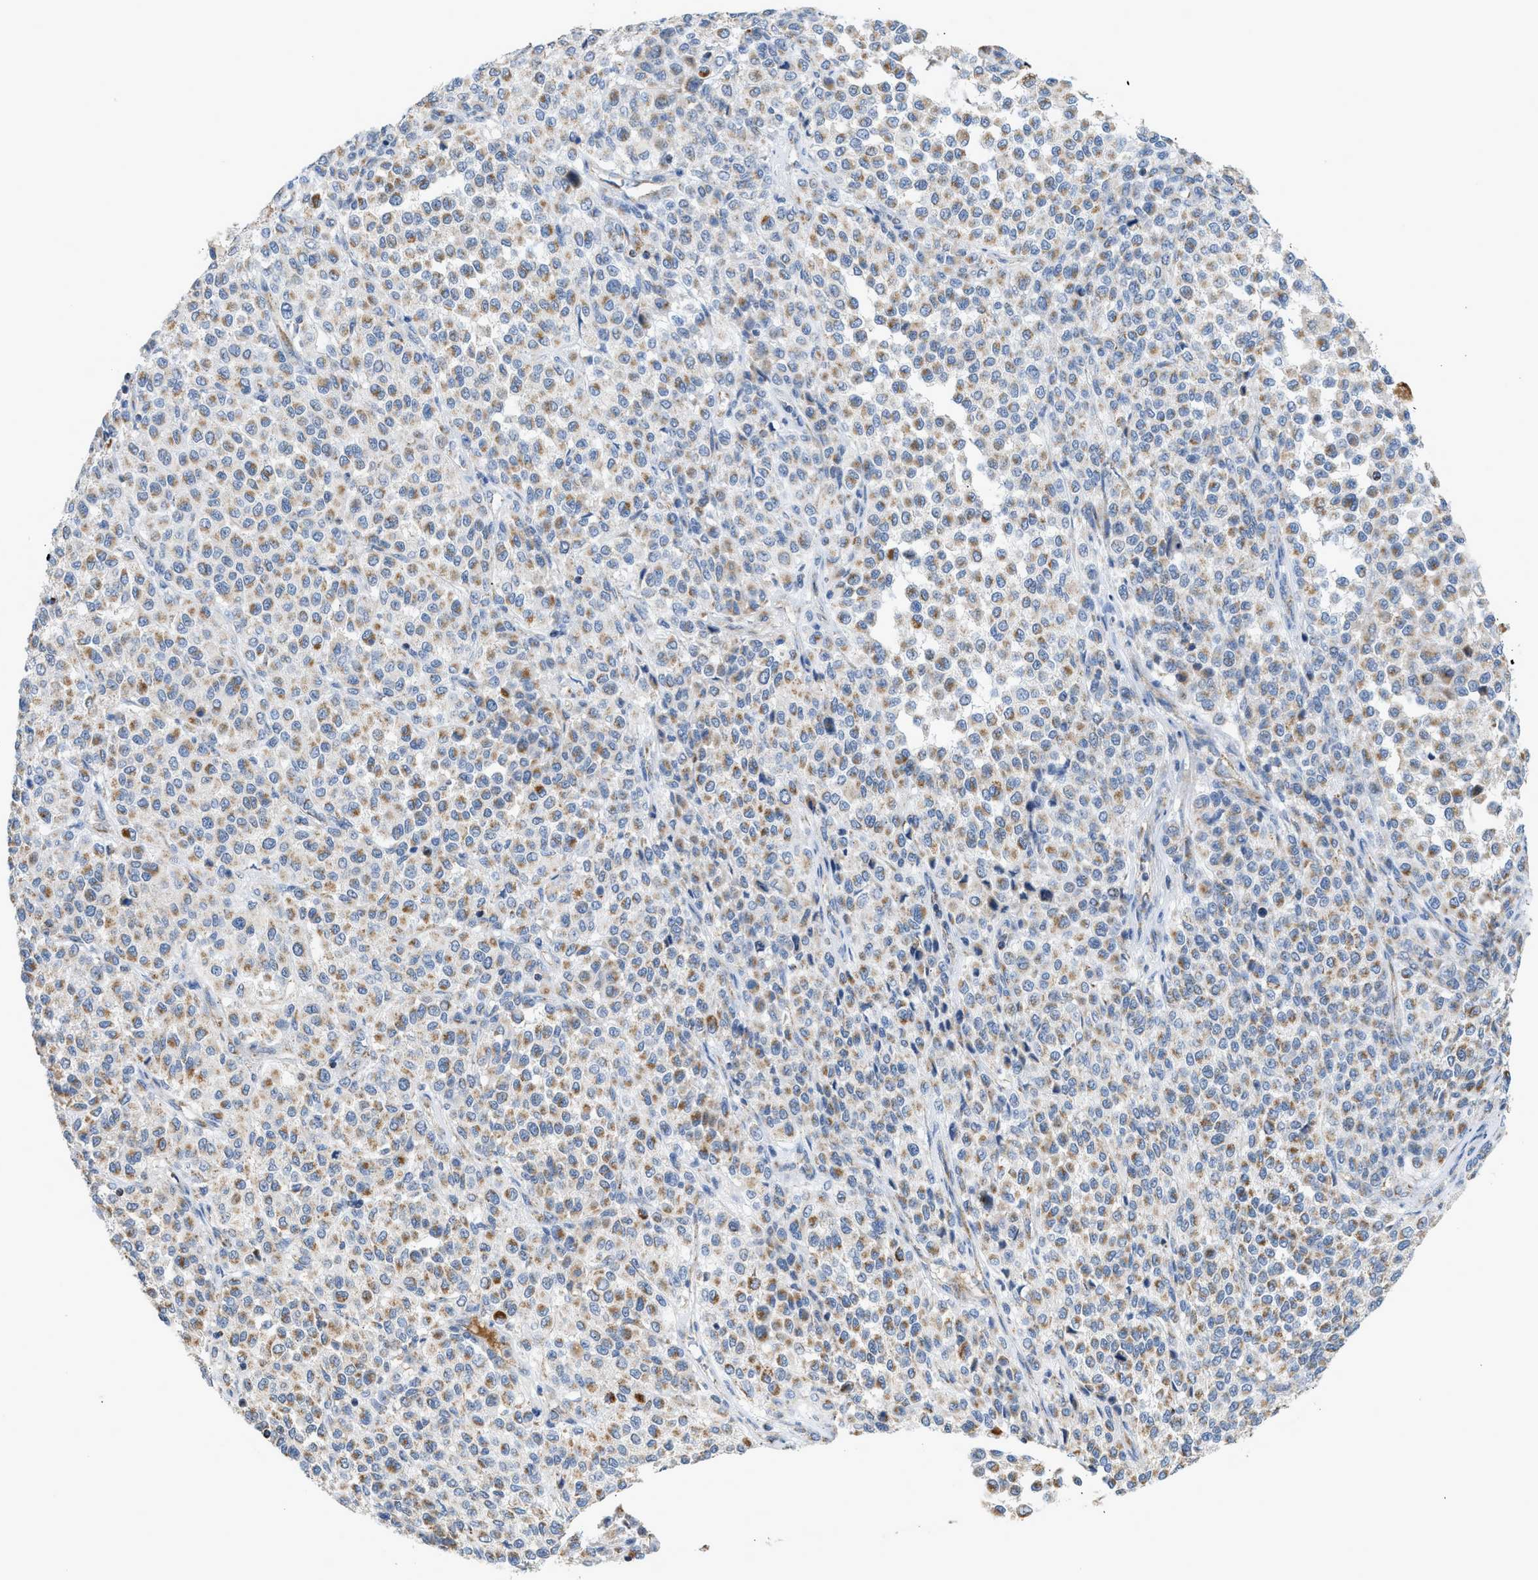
{"staining": {"intensity": "weak", "quantity": ">75%", "location": "cytoplasmic/membranous"}, "tissue": "melanoma", "cell_type": "Tumor cells", "image_type": "cancer", "snomed": [{"axis": "morphology", "description": "Malignant melanoma, Metastatic site"}, {"axis": "topography", "description": "Pancreas"}], "caption": "DAB immunohistochemical staining of human malignant melanoma (metastatic site) shows weak cytoplasmic/membranous protein staining in approximately >75% of tumor cells.", "gene": "GOT2", "patient": {"sex": "female", "age": 30}}